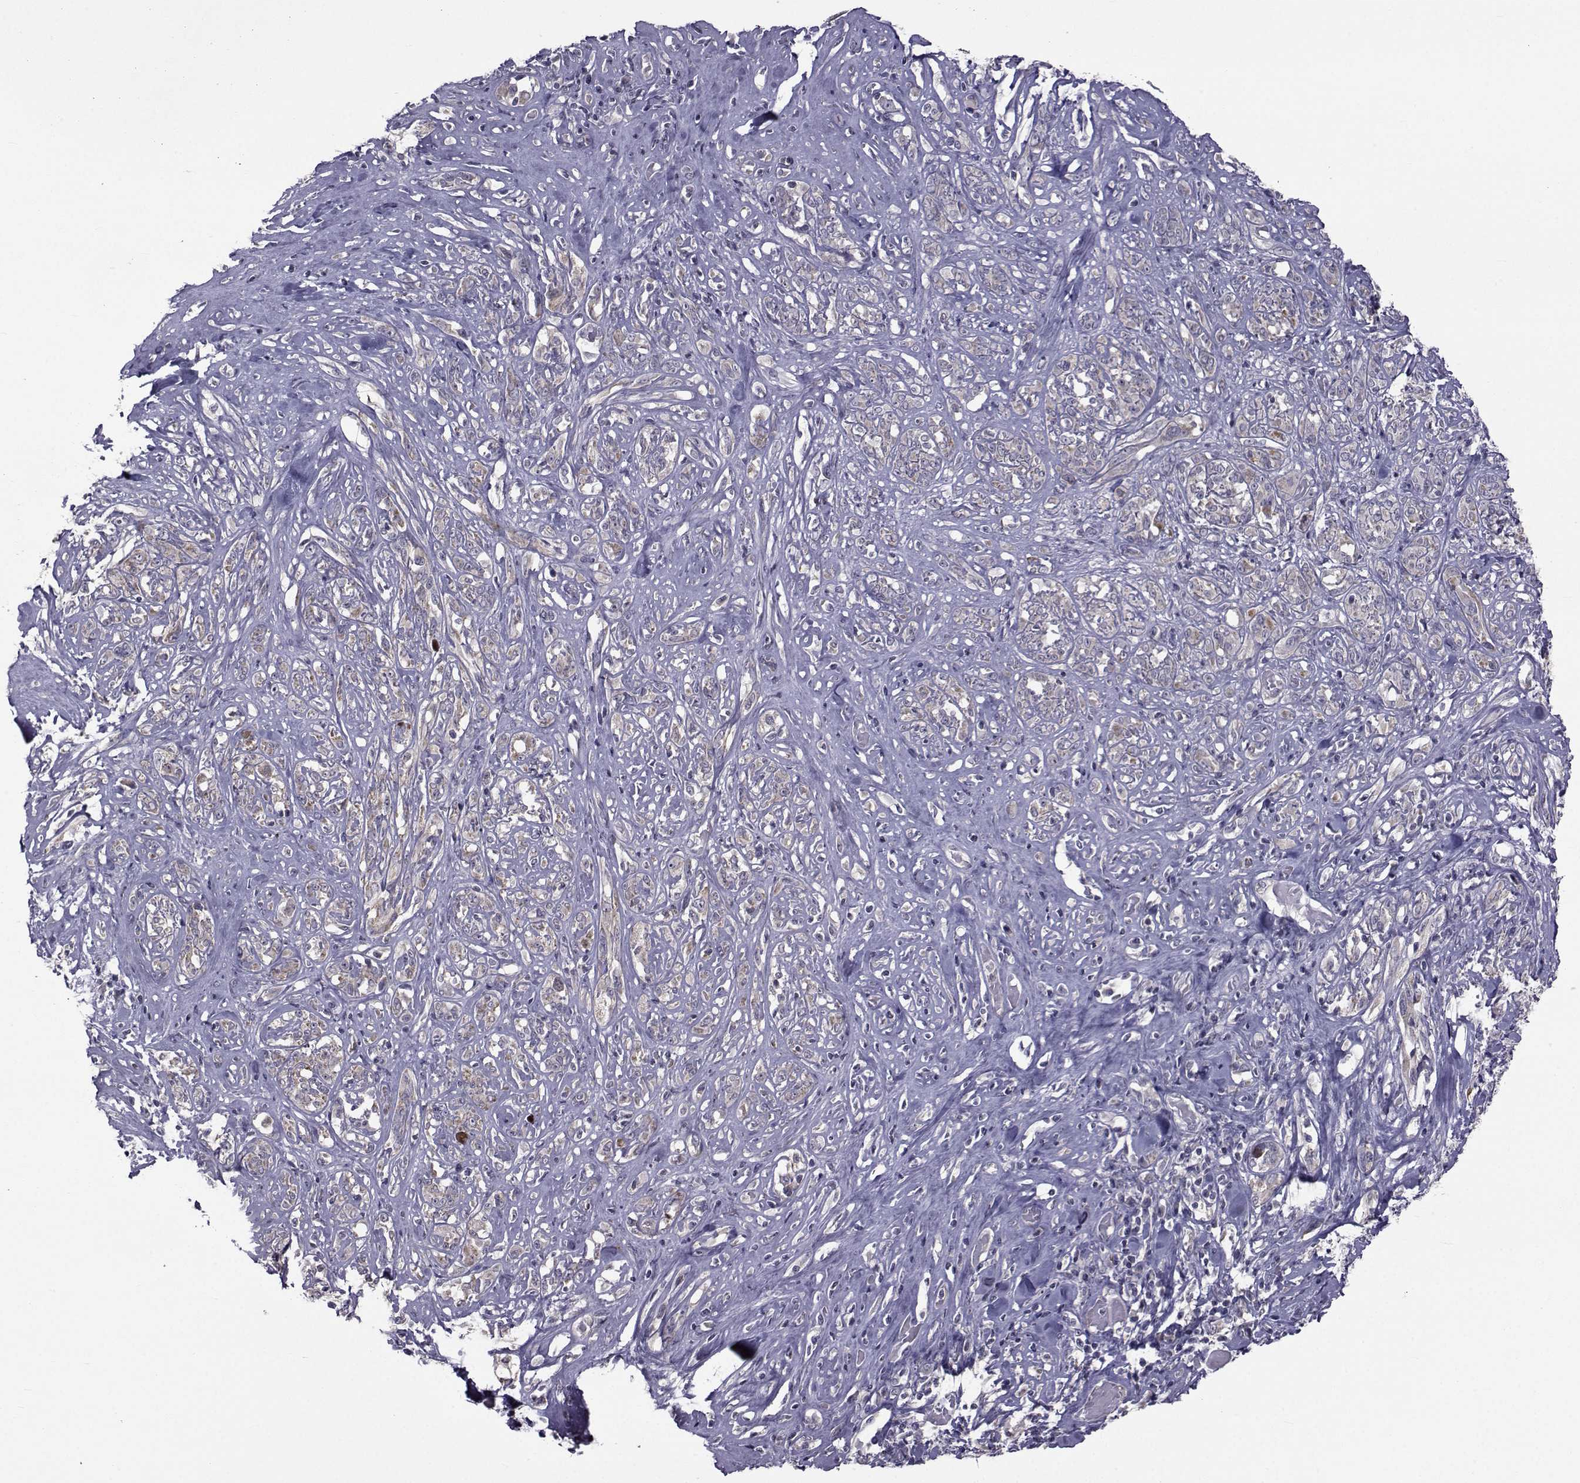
{"staining": {"intensity": "negative", "quantity": "none", "location": "none"}, "tissue": "melanoma", "cell_type": "Tumor cells", "image_type": "cancer", "snomed": [{"axis": "morphology", "description": "Malignant melanoma, NOS"}, {"axis": "topography", "description": "Skin"}], "caption": "Immunohistochemistry of malignant melanoma displays no positivity in tumor cells.", "gene": "CFAP74", "patient": {"sex": "female", "age": 91}}